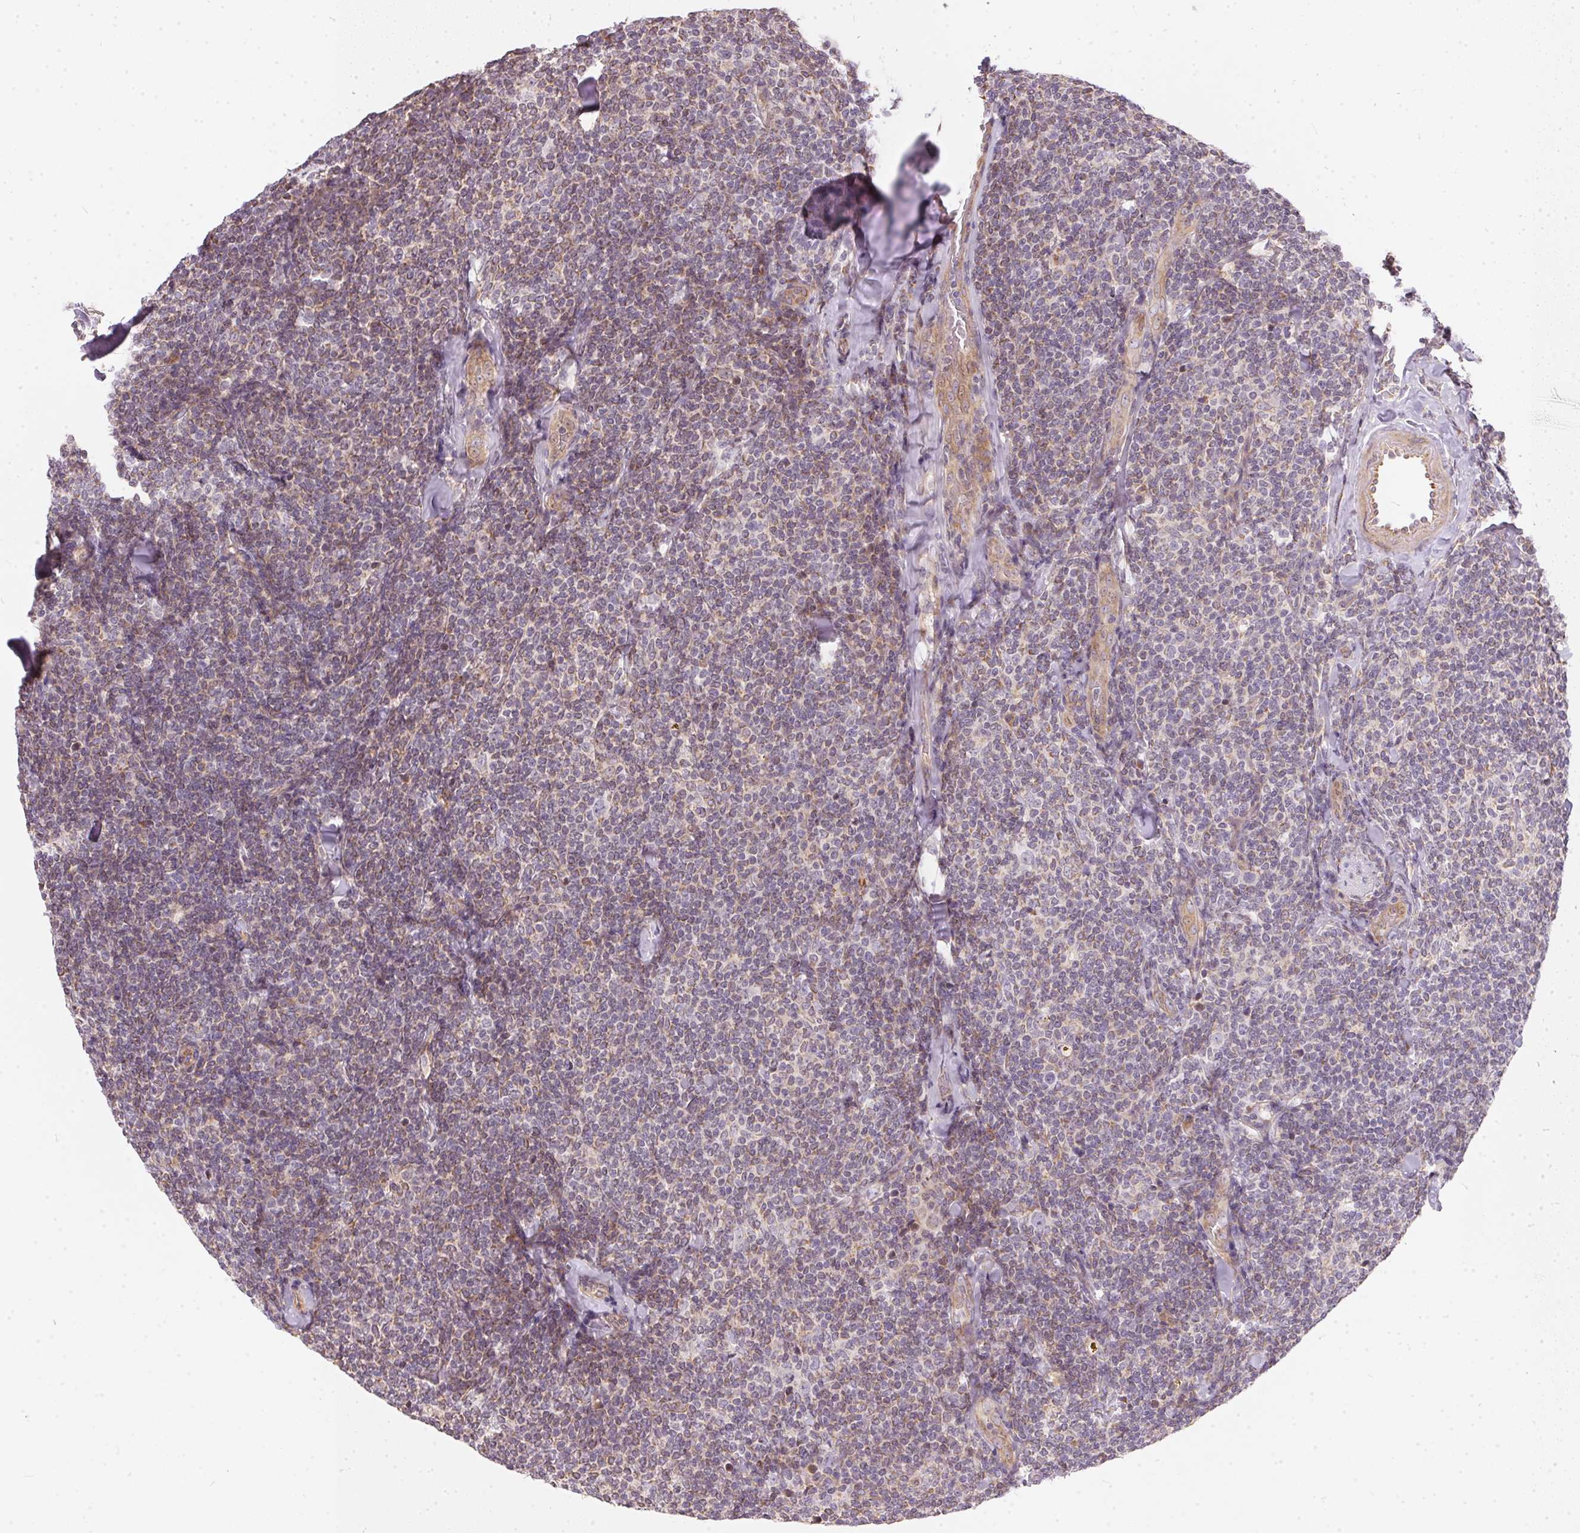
{"staining": {"intensity": "weak", "quantity": "25%-75%", "location": "cytoplasmic/membranous"}, "tissue": "lymphoma", "cell_type": "Tumor cells", "image_type": "cancer", "snomed": [{"axis": "morphology", "description": "Malignant lymphoma, non-Hodgkin's type, Low grade"}, {"axis": "topography", "description": "Lymph node"}], "caption": "Human malignant lymphoma, non-Hodgkin's type (low-grade) stained with a protein marker exhibits weak staining in tumor cells.", "gene": "VWA5B2", "patient": {"sex": "female", "age": 56}}